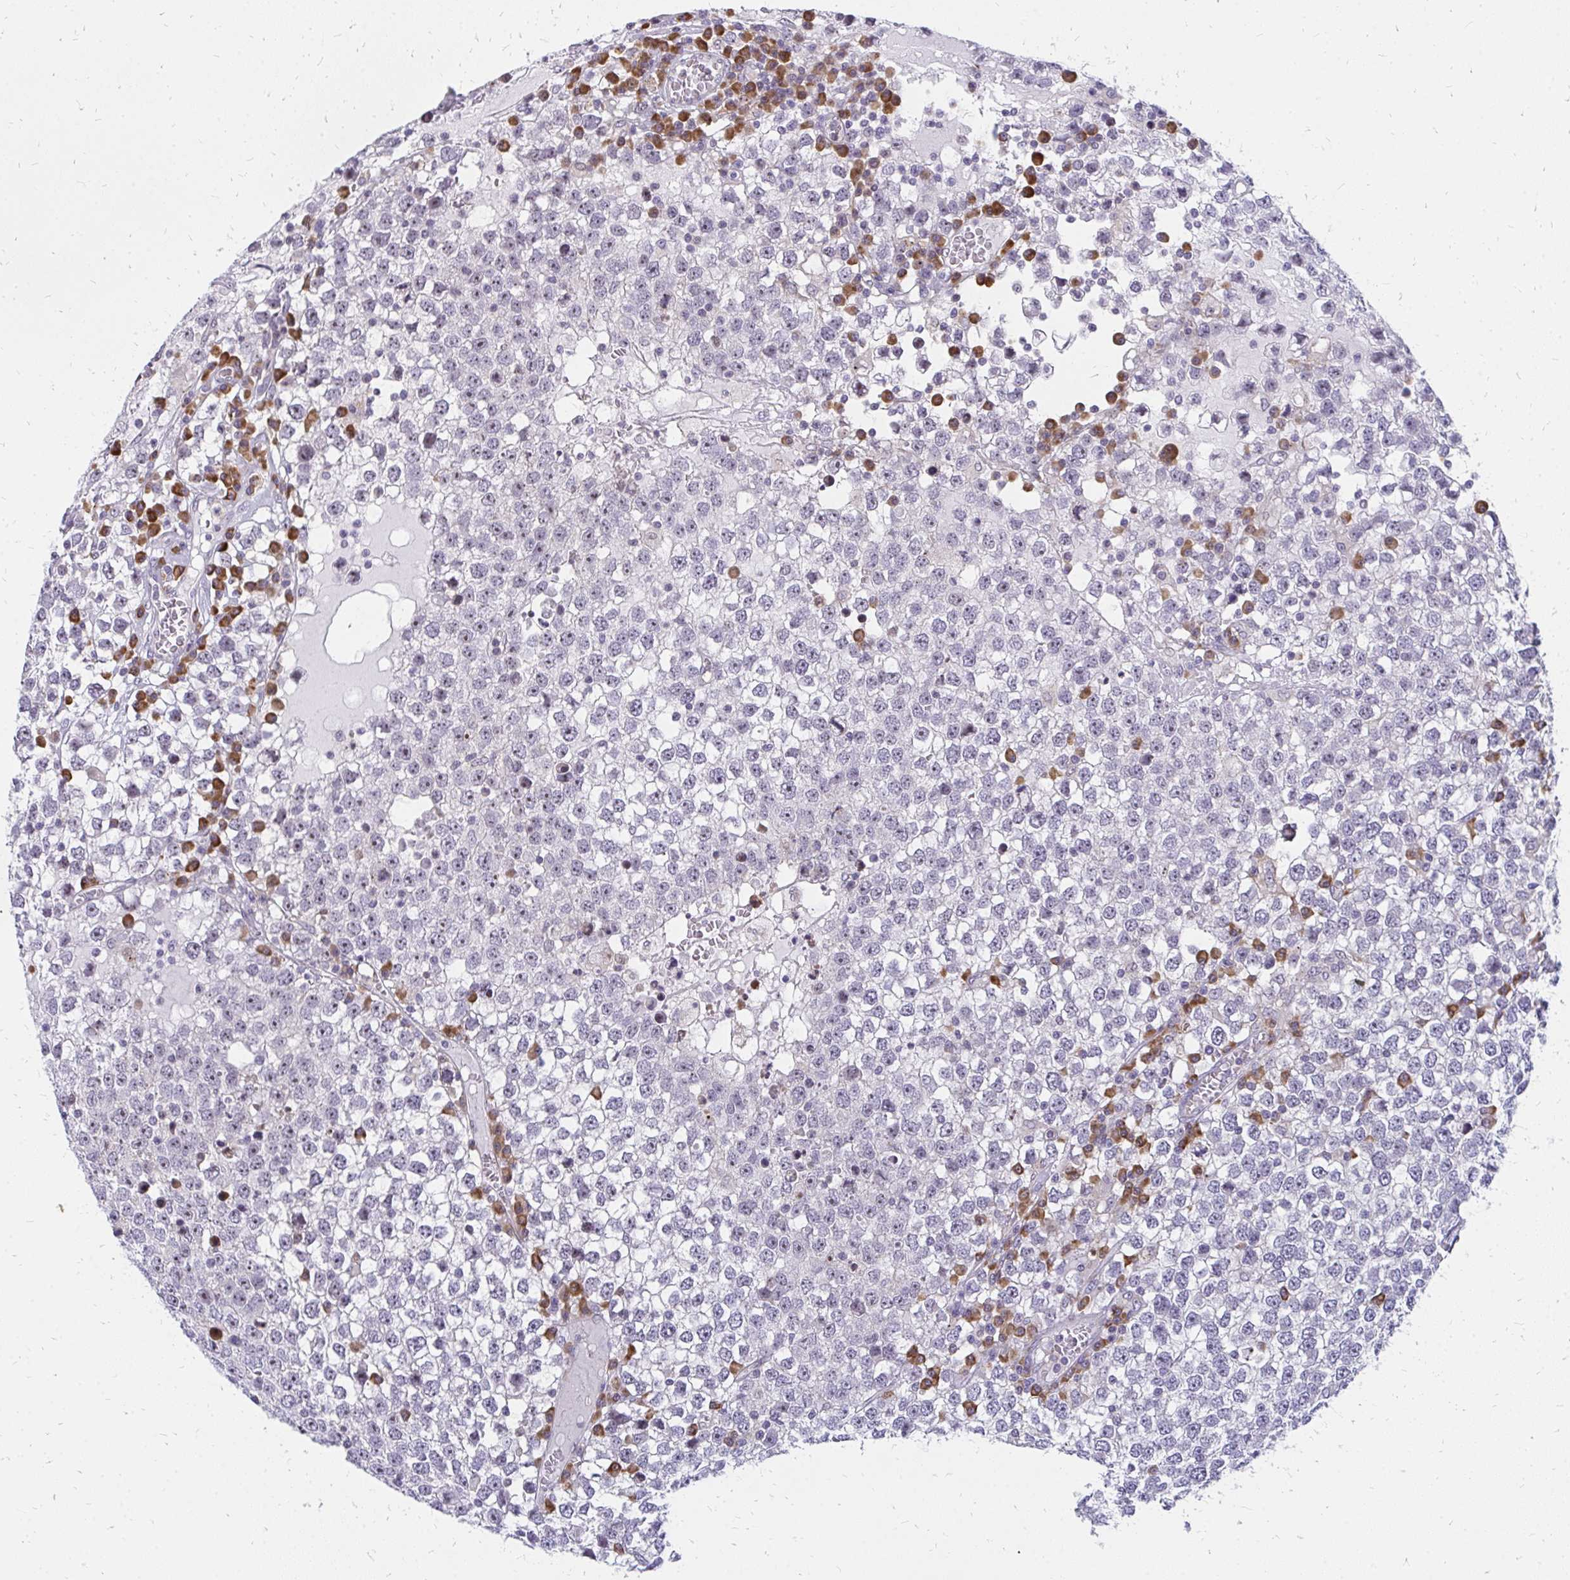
{"staining": {"intensity": "negative", "quantity": "none", "location": "none"}, "tissue": "testis cancer", "cell_type": "Tumor cells", "image_type": "cancer", "snomed": [{"axis": "morphology", "description": "Seminoma, NOS"}, {"axis": "topography", "description": "Testis"}], "caption": "A histopathology image of testis cancer stained for a protein shows no brown staining in tumor cells. The staining is performed using DAB (3,3'-diaminobenzidine) brown chromogen with nuclei counter-stained in using hematoxylin.", "gene": "FAM9A", "patient": {"sex": "male", "age": 65}}